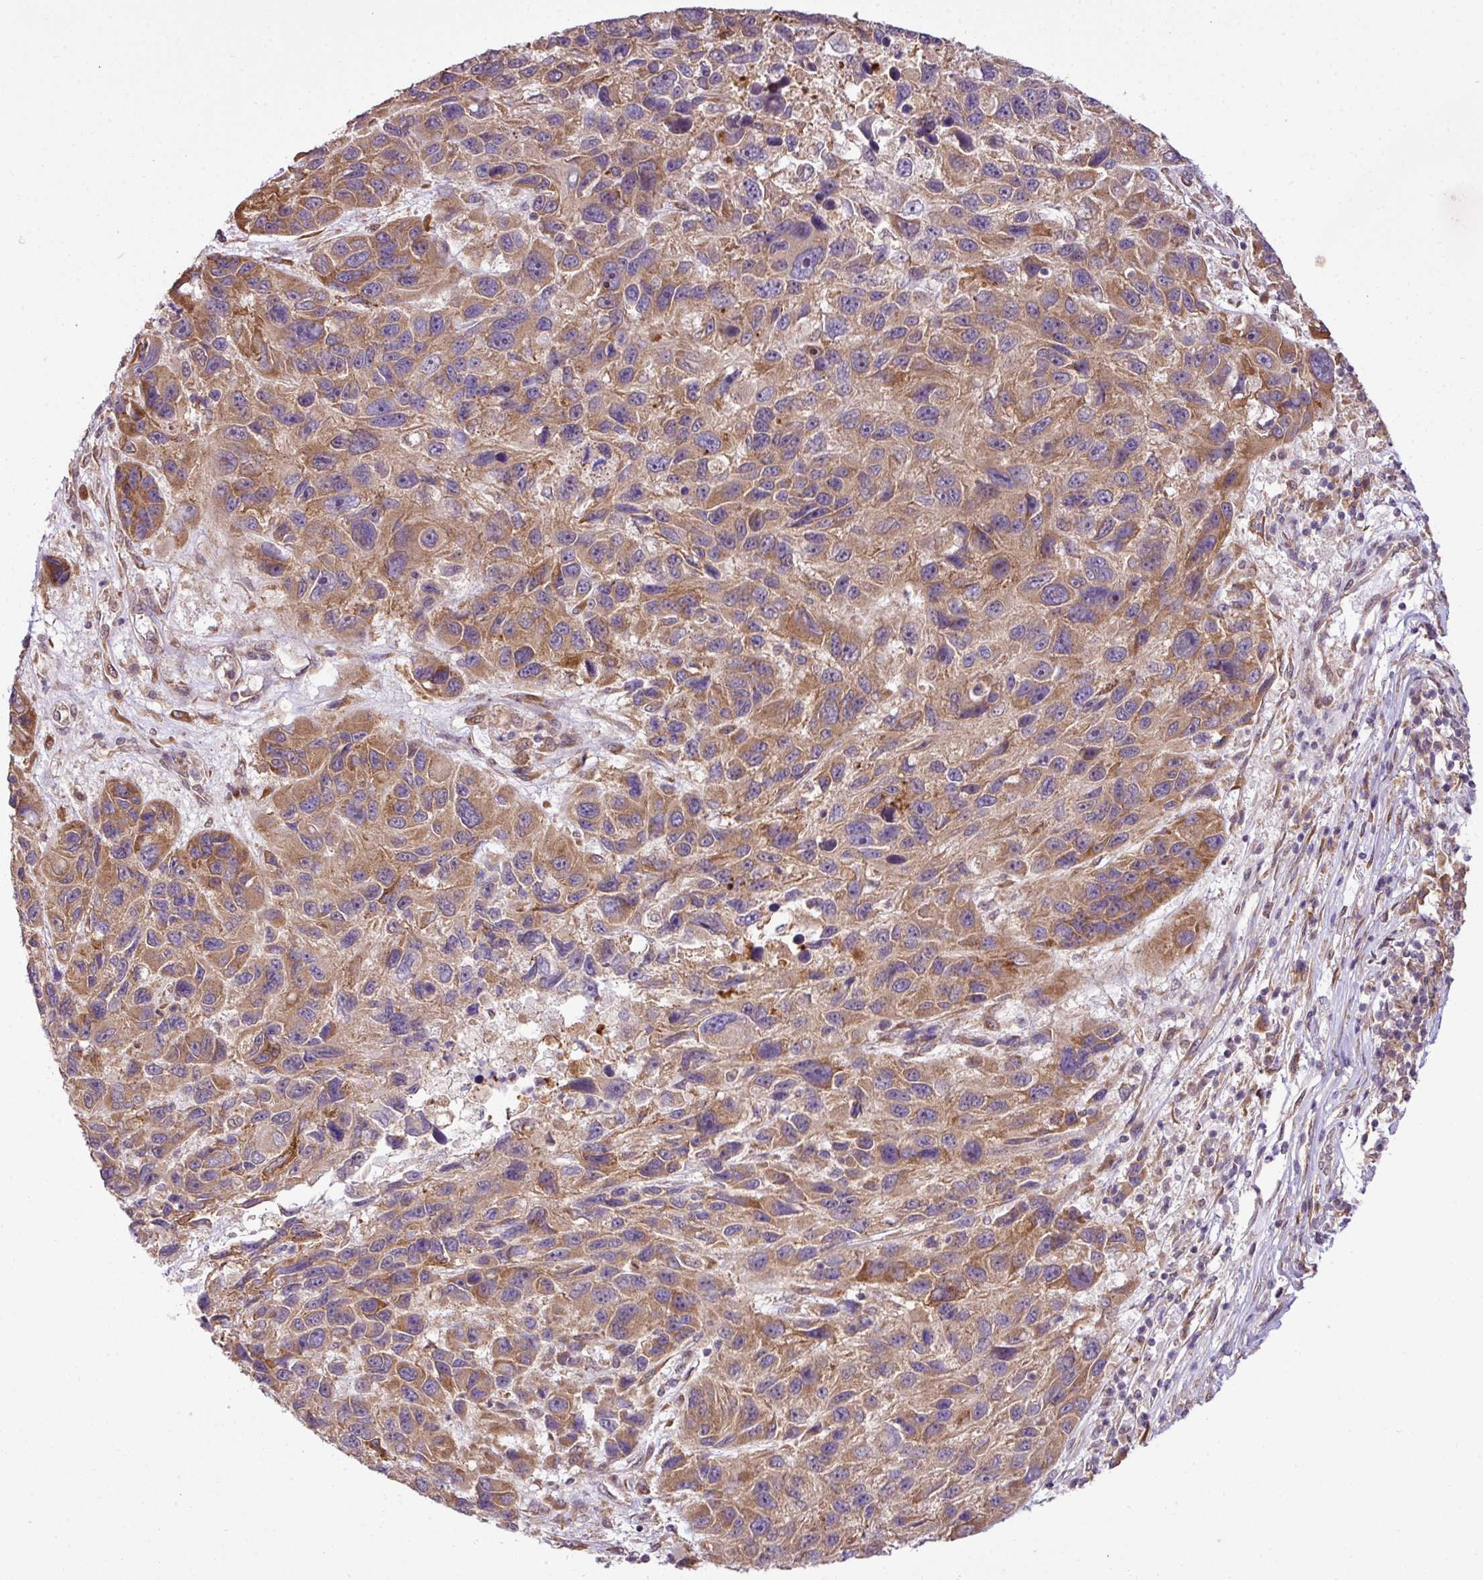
{"staining": {"intensity": "moderate", "quantity": ">75%", "location": "cytoplasmic/membranous"}, "tissue": "melanoma", "cell_type": "Tumor cells", "image_type": "cancer", "snomed": [{"axis": "morphology", "description": "Malignant melanoma, NOS"}, {"axis": "topography", "description": "Skin"}], "caption": "Immunohistochemical staining of melanoma shows moderate cytoplasmic/membranous protein expression in about >75% of tumor cells. Immunohistochemistry (ihc) stains the protein in brown and the nuclei are stained blue.", "gene": "DNAAF4", "patient": {"sex": "male", "age": 53}}